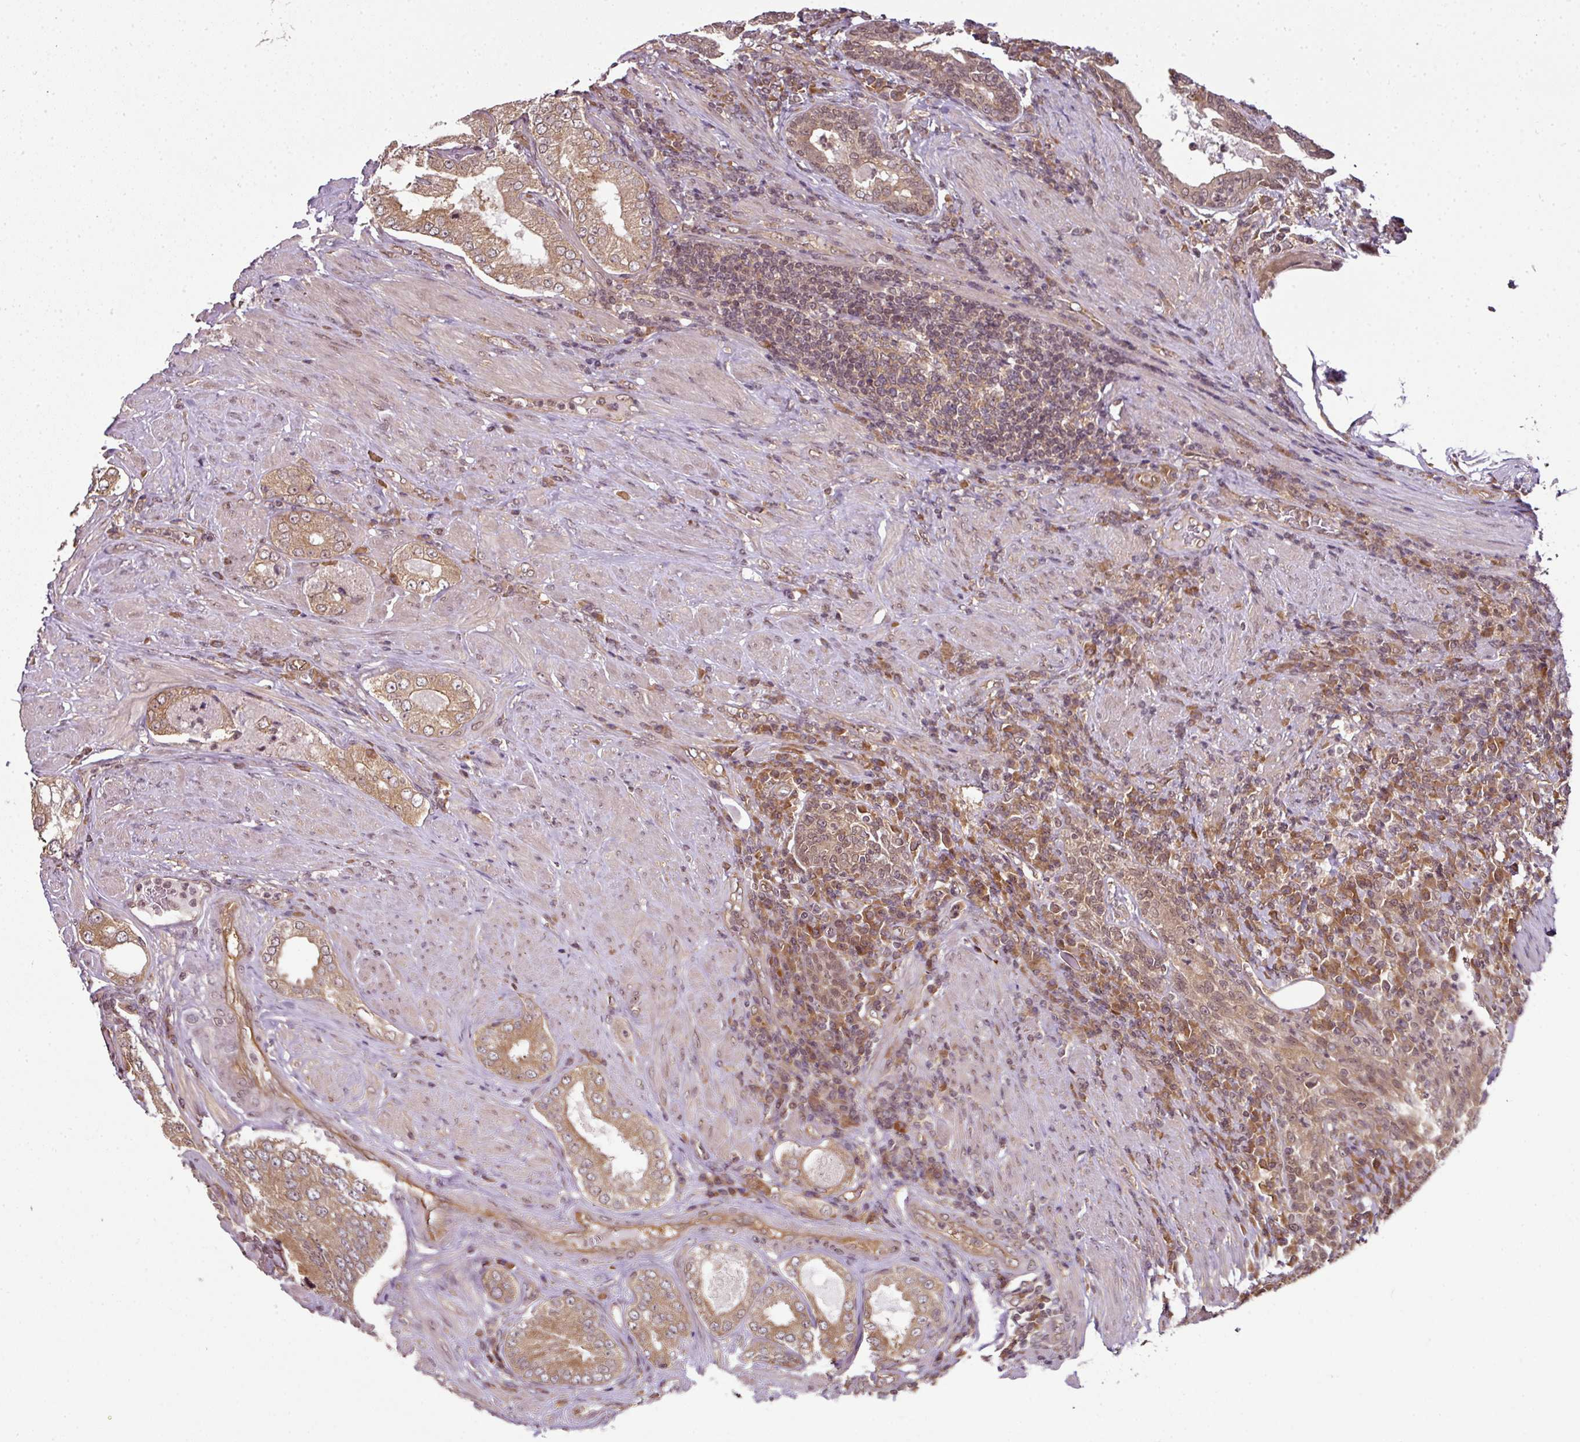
{"staining": {"intensity": "moderate", "quantity": ">75%", "location": "cytoplasmic/membranous"}, "tissue": "prostate cancer", "cell_type": "Tumor cells", "image_type": "cancer", "snomed": [{"axis": "morphology", "description": "Adenocarcinoma, Low grade"}, {"axis": "topography", "description": "Prostate"}], "caption": "There is medium levels of moderate cytoplasmic/membranous staining in tumor cells of adenocarcinoma (low-grade) (prostate), as demonstrated by immunohistochemical staining (brown color).", "gene": "ANKRD18A", "patient": {"sex": "male", "age": 68}}